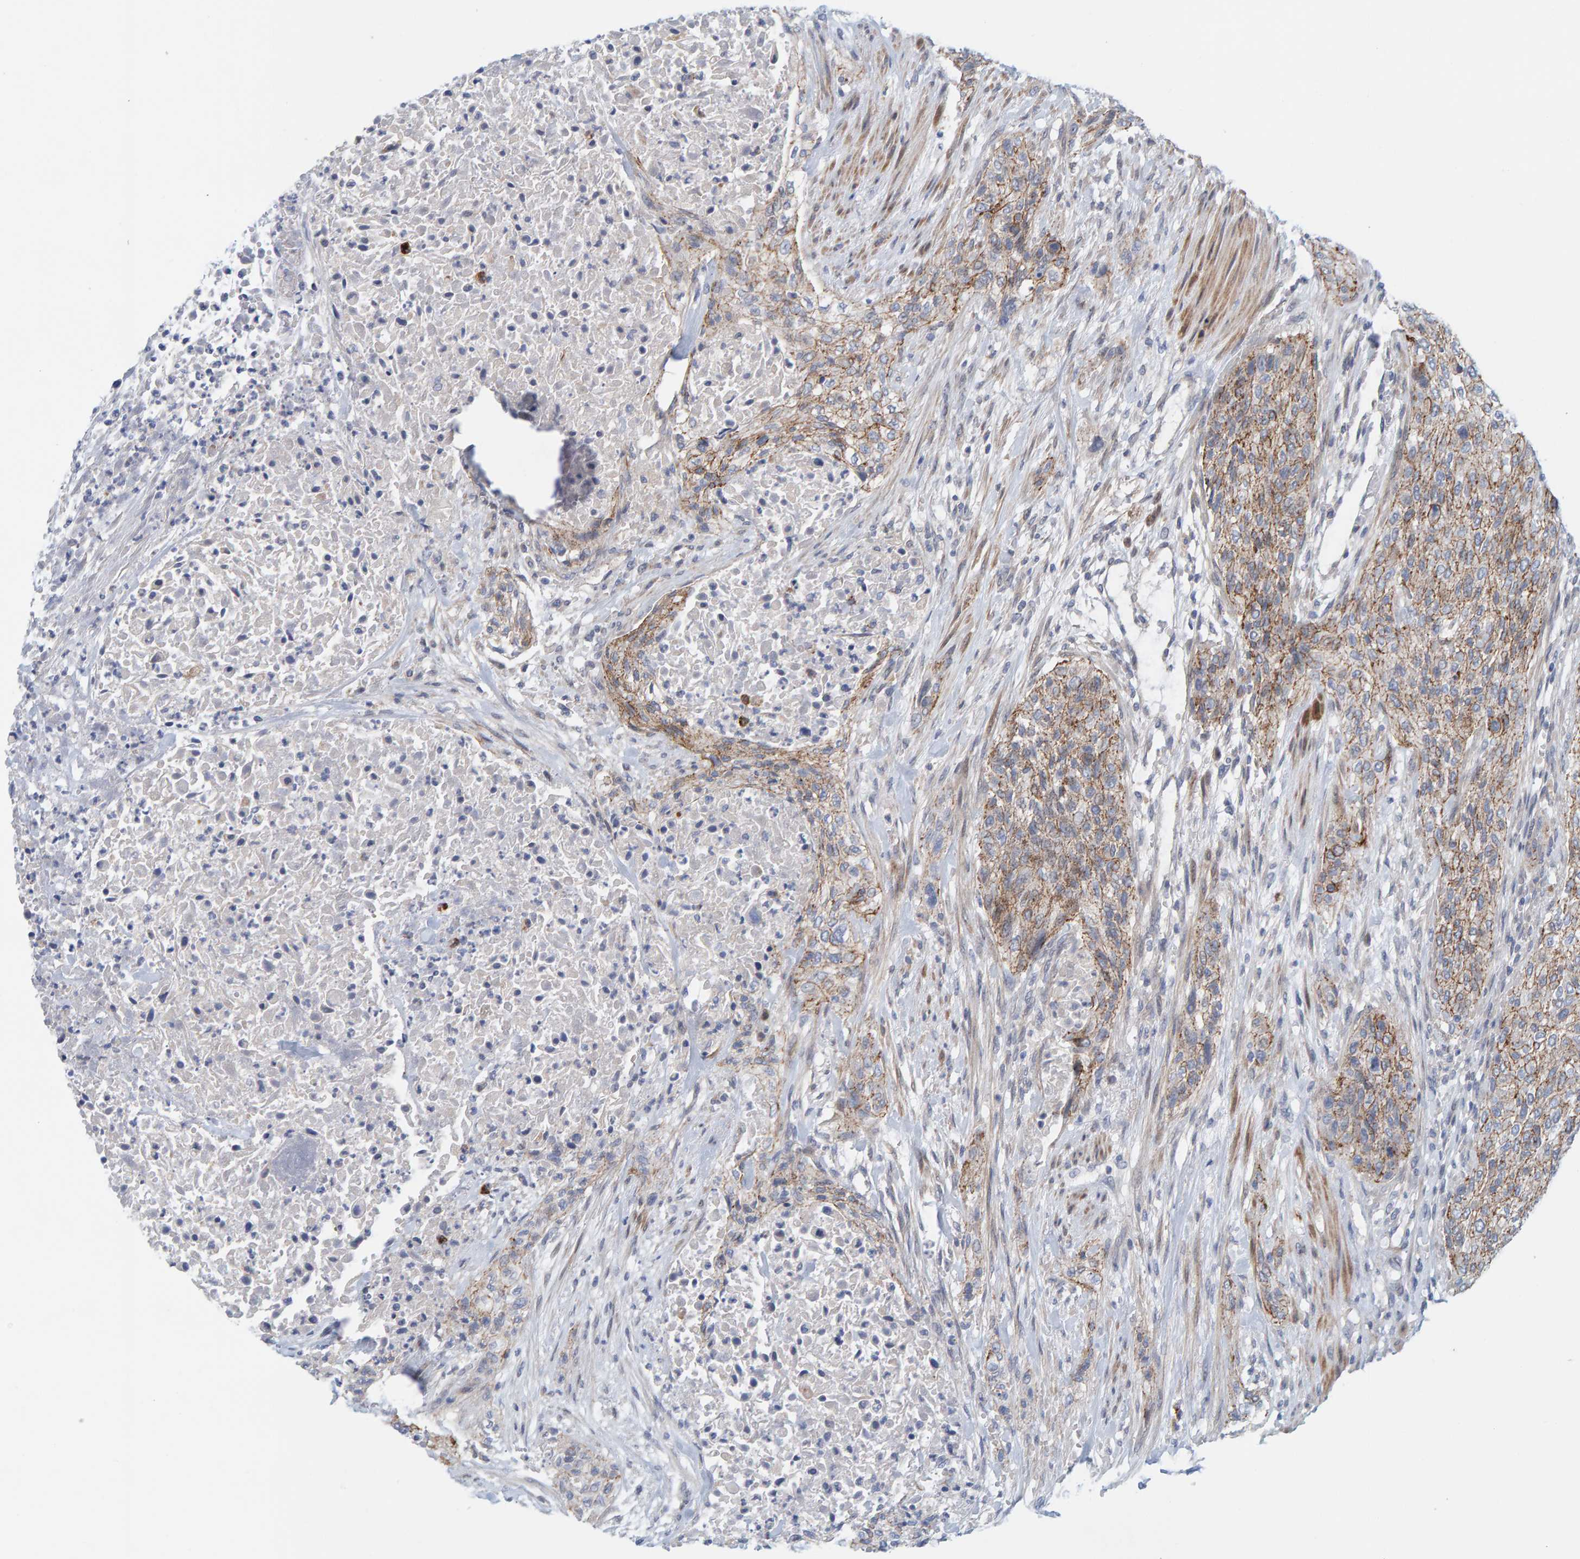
{"staining": {"intensity": "moderate", "quantity": "<25%", "location": "cytoplasmic/membranous"}, "tissue": "urothelial cancer", "cell_type": "Tumor cells", "image_type": "cancer", "snomed": [{"axis": "morphology", "description": "Urothelial carcinoma, Low grade"}, {"axis": "morphology", "description": "Urothelial carcinoma, High grade"}, {"axis": "topography", "description": "Urinary bladder"}], "caption": "Immunohistochemistry (IHC) (DAB) staining of urothelial carcinoma (low-grade) demonstrates moderate cytoplasmic/membranous protein positivity in approximately <25% of tumor cells.", "gene": "KRBA2", "patient": {"sex": "male", "age": 35}}